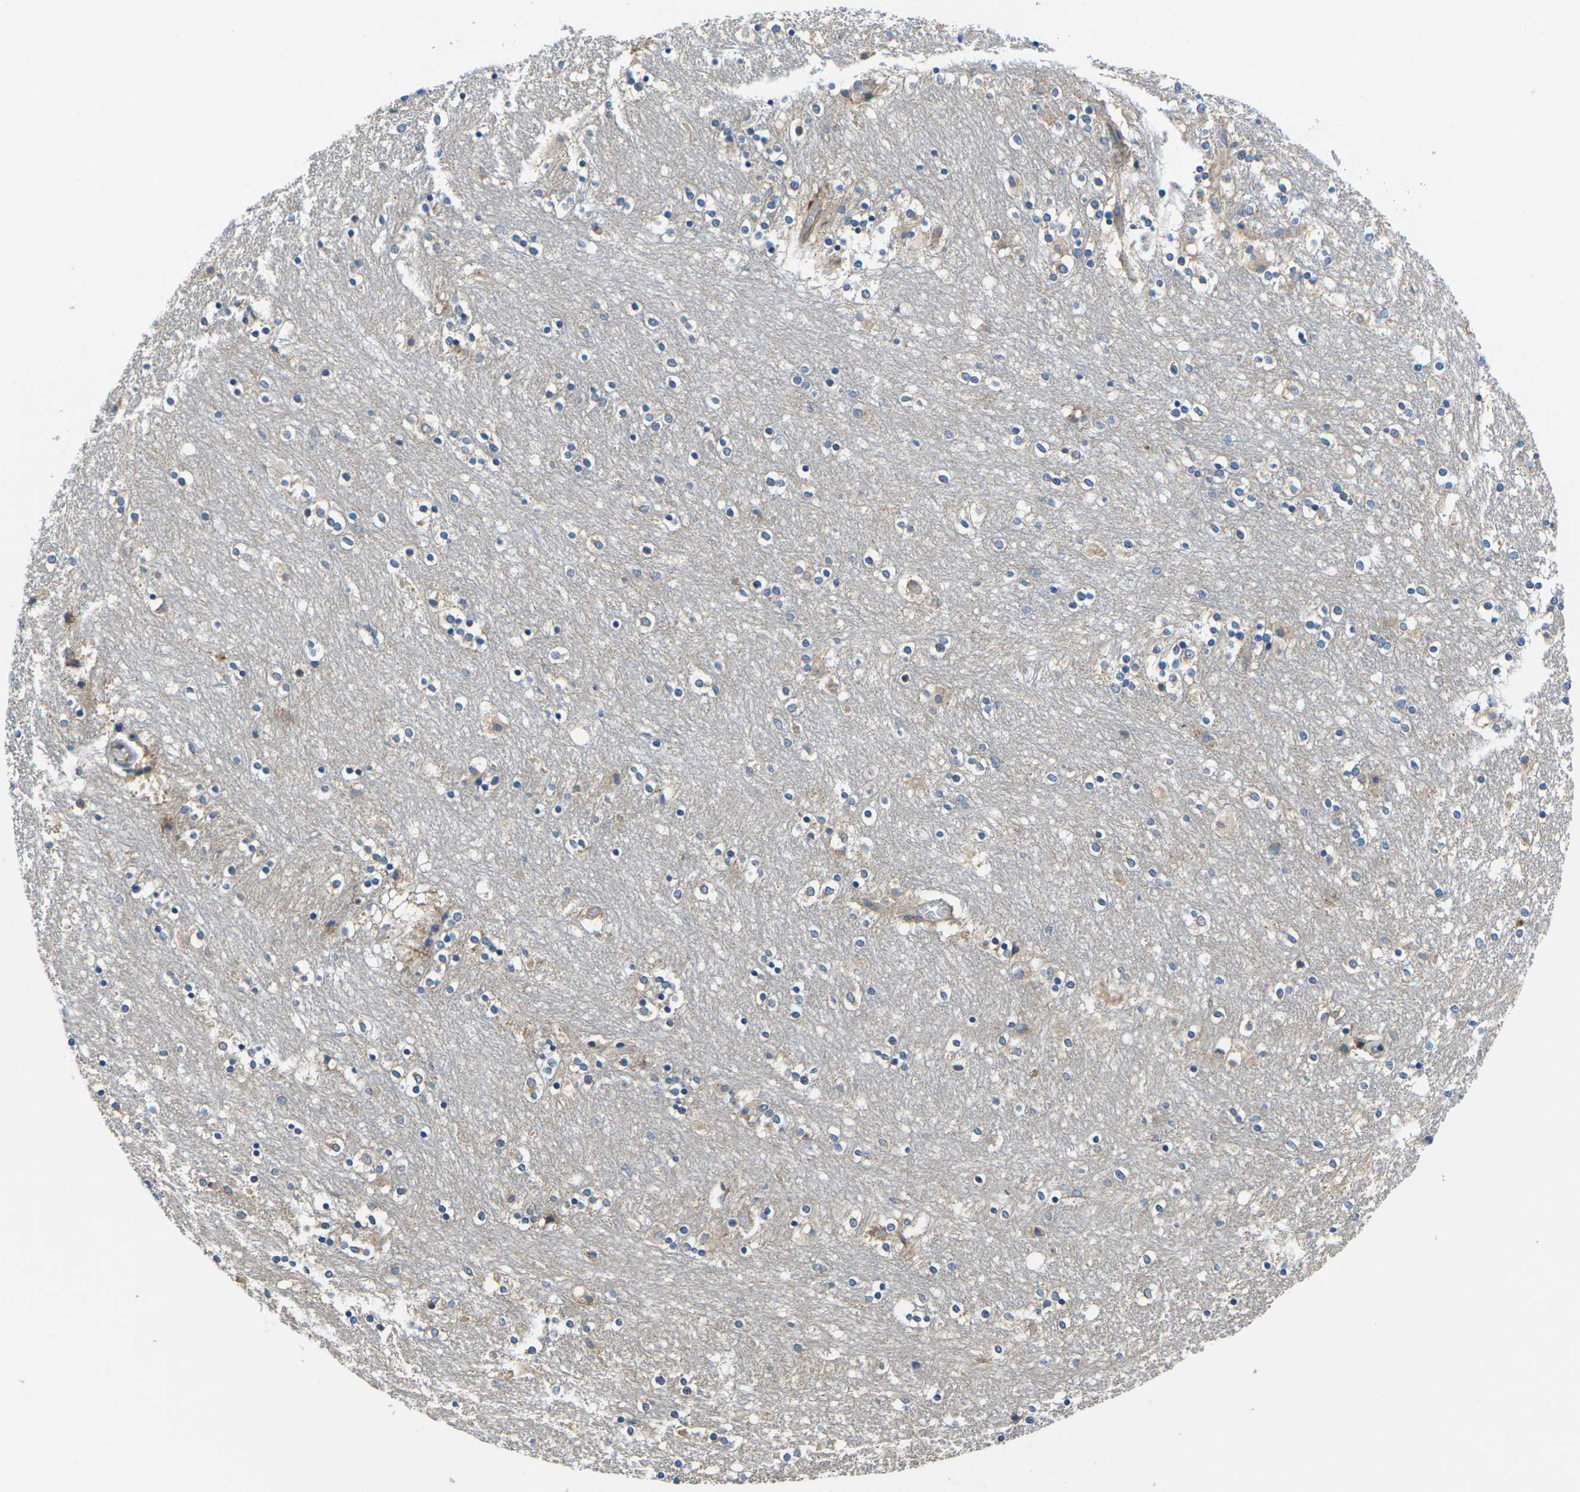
{"staining": {"intensity": "moderate", "quantity": "<25%", "location": "cytoplasmic/membranous"}, "tissue": "caudate", "cell_type": "Glial cells", "image_type": "normal", "snomed": [{"axis": "morphology", "description": "Normal tissue, NOS"}, {"axis": "topography", "description": "Lateral ventricle wall"}], "caption": "Immunohistochemical staining of benign human caudate shows low levels of moderate cytoplasmic/membranous positivity in about <25% of glial cells.", "gene": "TMCC2", "patient": {"sex": "female", "age": 54}}